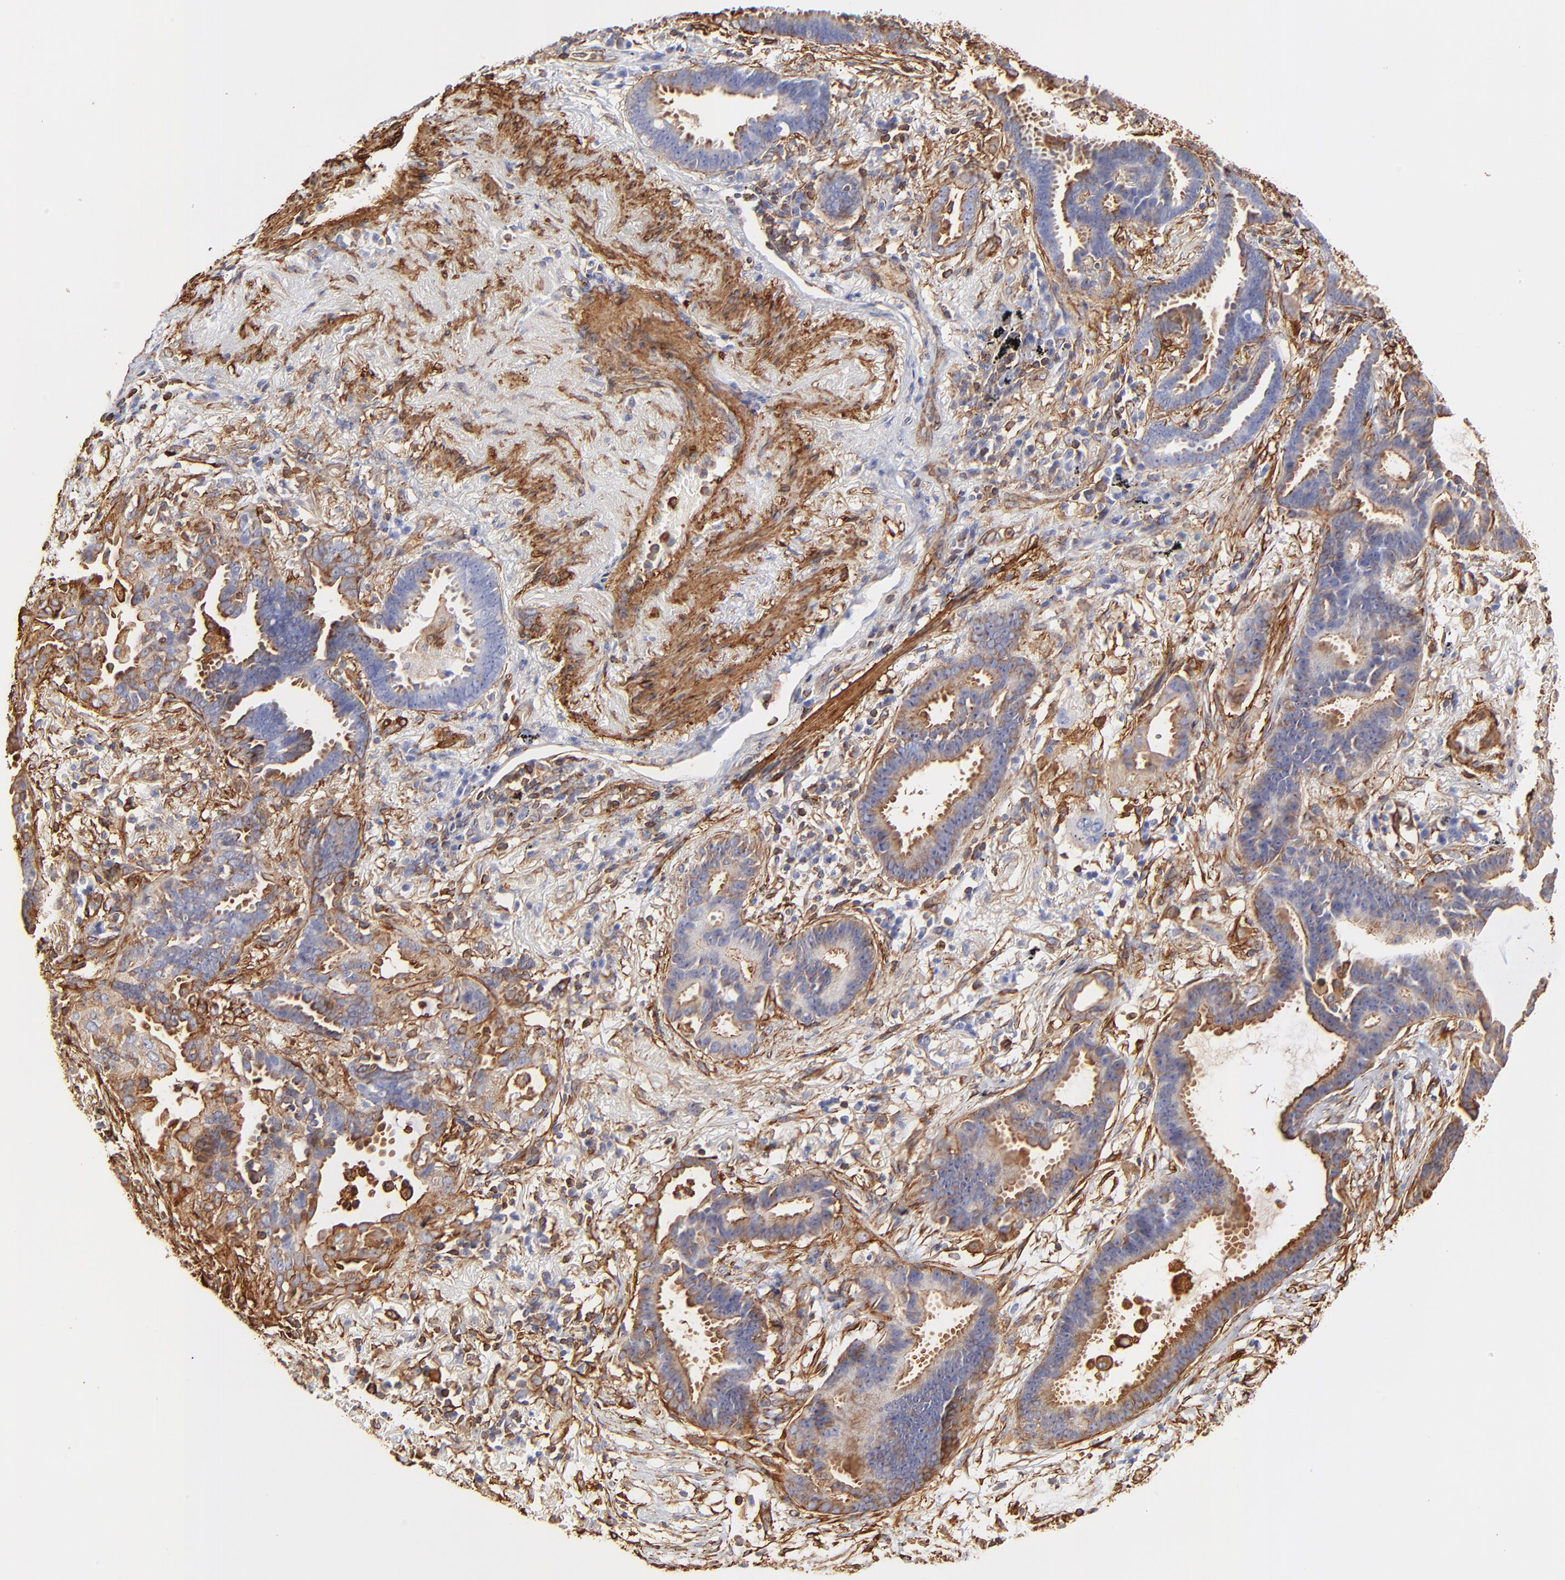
{"staining": {"intensity": "moderate", "quantity": ">75%", "location": "cytoplasmic/membranous"}, "tissue": "lung cancer", "cell_type": "Tumor cells", "image_type": "cancer", "snomed": [{"axis": "morphology", "description": "Adenocarcinoma, NOS"}, {"axis": "topography", "description": "Lung"}], "caption": "The image shows staining of lung cancer, revealing moderate cytoplasmic/membranous protein positivity (brown color) within tumor cells.", "gene": "FLNA", "patient": {"sex": "female", "age": 64}}